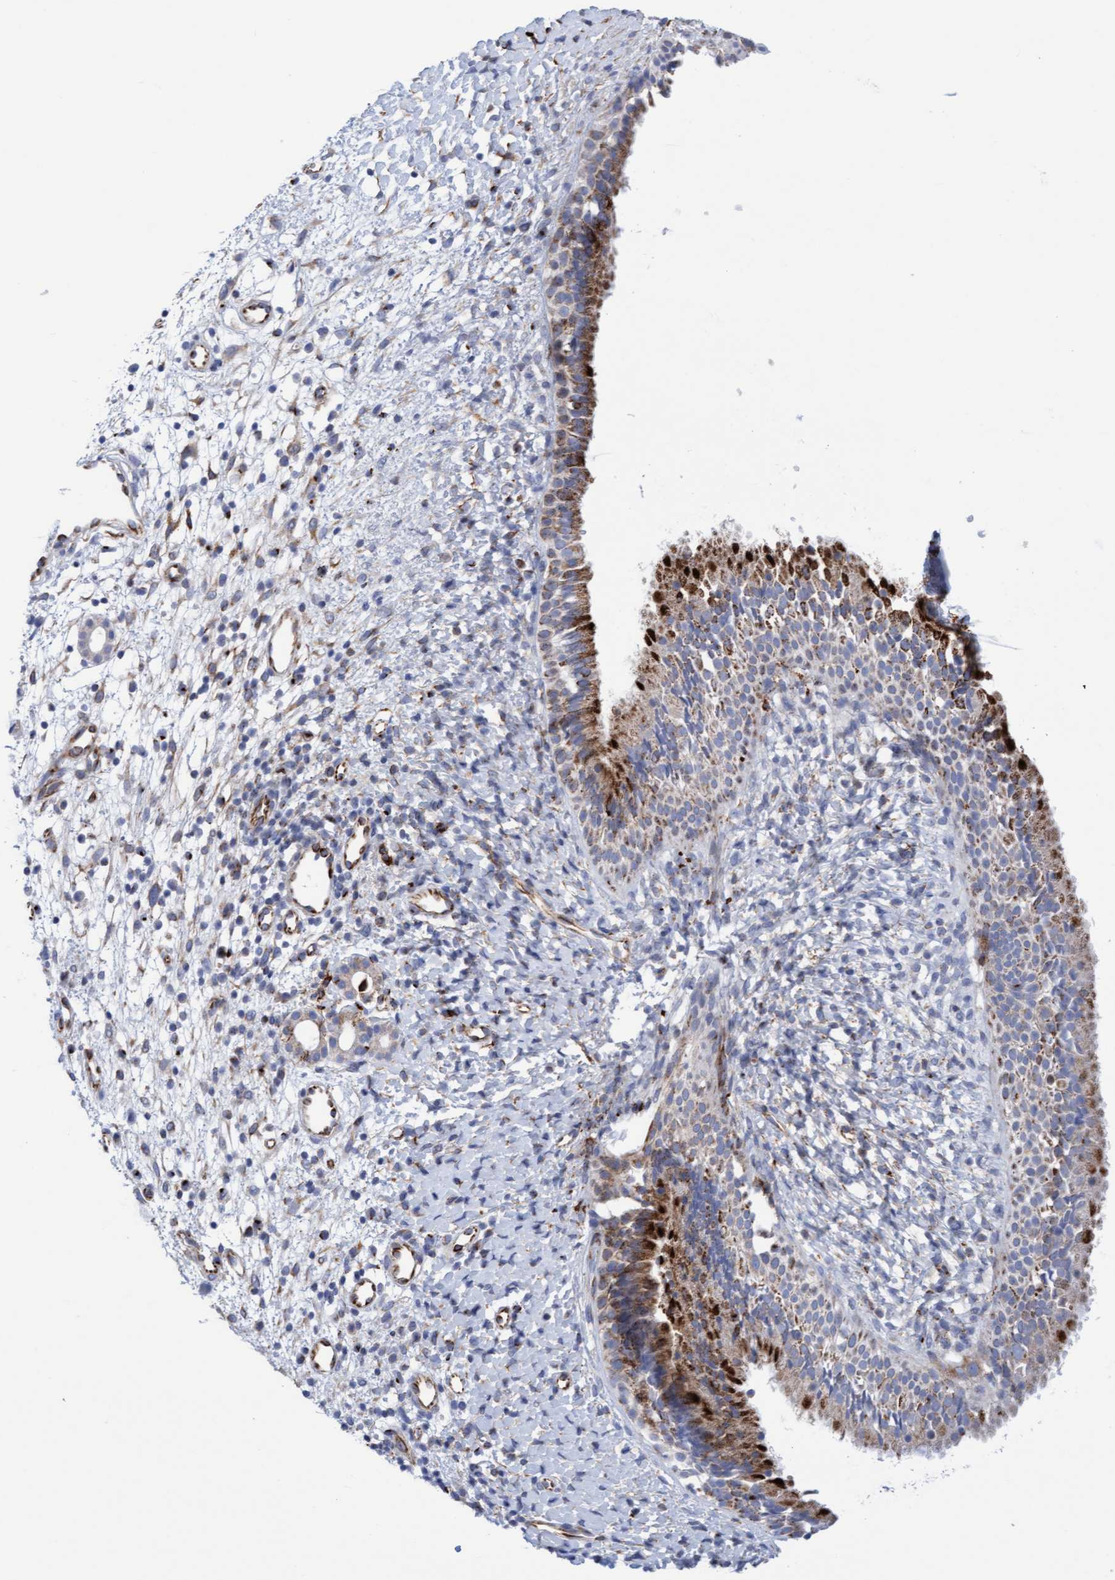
{"staining": {"intensity": "strong", "quantity": "25%-75%", "location": "cytoplasmic/membranous"}, "tissue": "nasopharynx", "cell_type": "Respiratory epithelial cells", "image_type": "normal", "snomed": [{"axis": "morphology", "description": "Normal tissue, NOS"}, {"axis": "topography", "description": "Nasopharynx"}], "caption": "The histopathology image reveals staining of benign nasopharynx, revealing strong cytoplasmic/membranous protein positivity (brown color) within respiratory epithelial cells. The protein of interest is shown in brown color, while the nuclei are stained blue.", "gene": "GGTA1", "patient": {"sex": "male", "age": 22}}